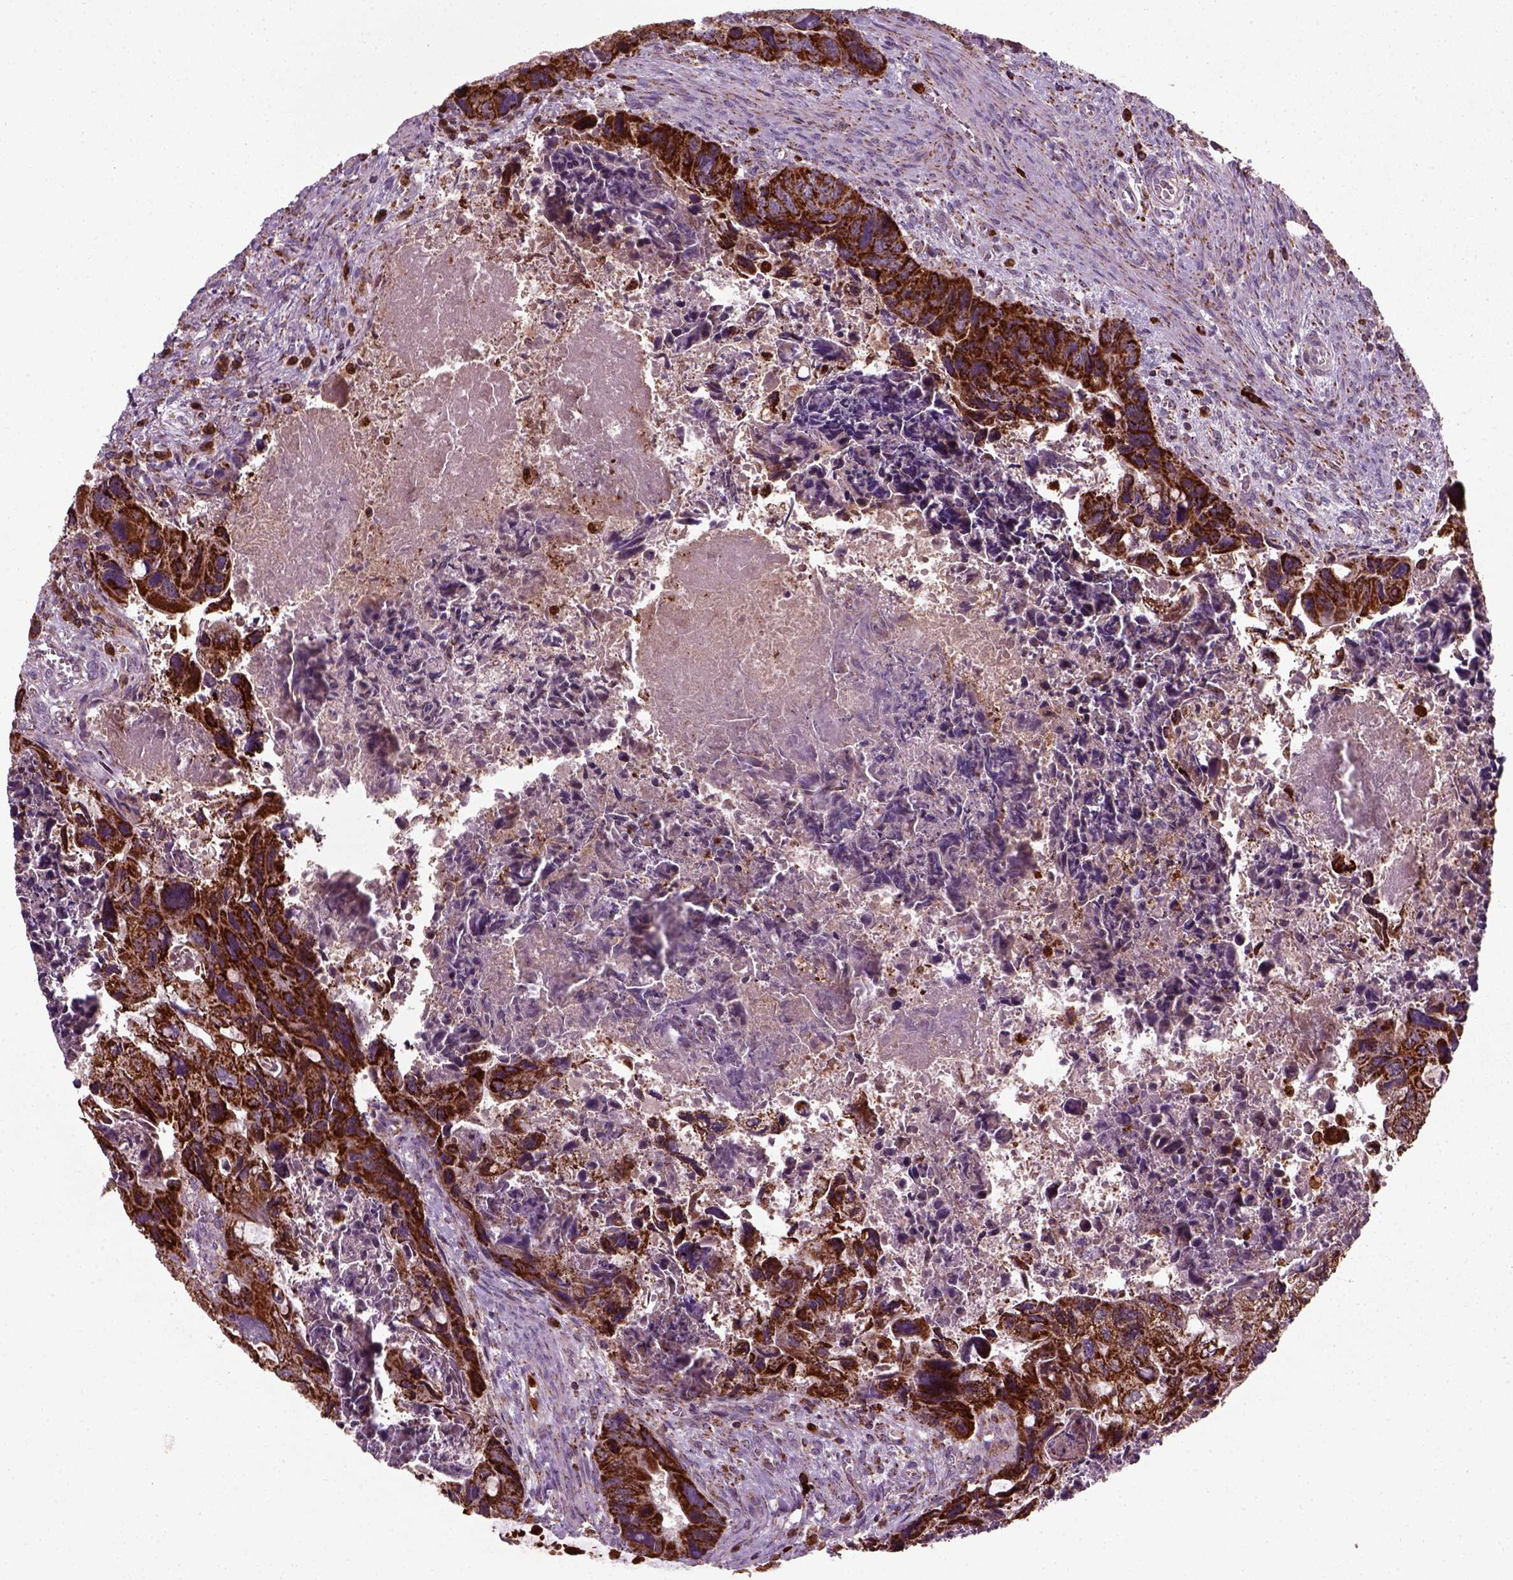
{"staining": {"intensity": "strong", "quantity": ">75%", "location": "cytoplasmic/membranous"}, "tissue": "colorectal cancer", "cell_type": "Tumor cells", "image_type": "cancer", "snomed": [{"axis": "morphology", "description": "Adenocarcinoma, NOS"}, {"axis": "topography", "description": "Rectum"}], "caption": "The histopathology image demonstrates immunohistochemical staining of colorectal adenocarcinoma. There is strong cytoplasmic/membranous expression is seen in about >75% of tumor cells. The protein is stained brown, and the nuclei are stained in blue (DAB (3,3'-diaminobenzidine) IHC with brightfield microscopy, high magnification).", "gene": "NUDT16L1", "patient": {"sex": "male", "age": 62}}